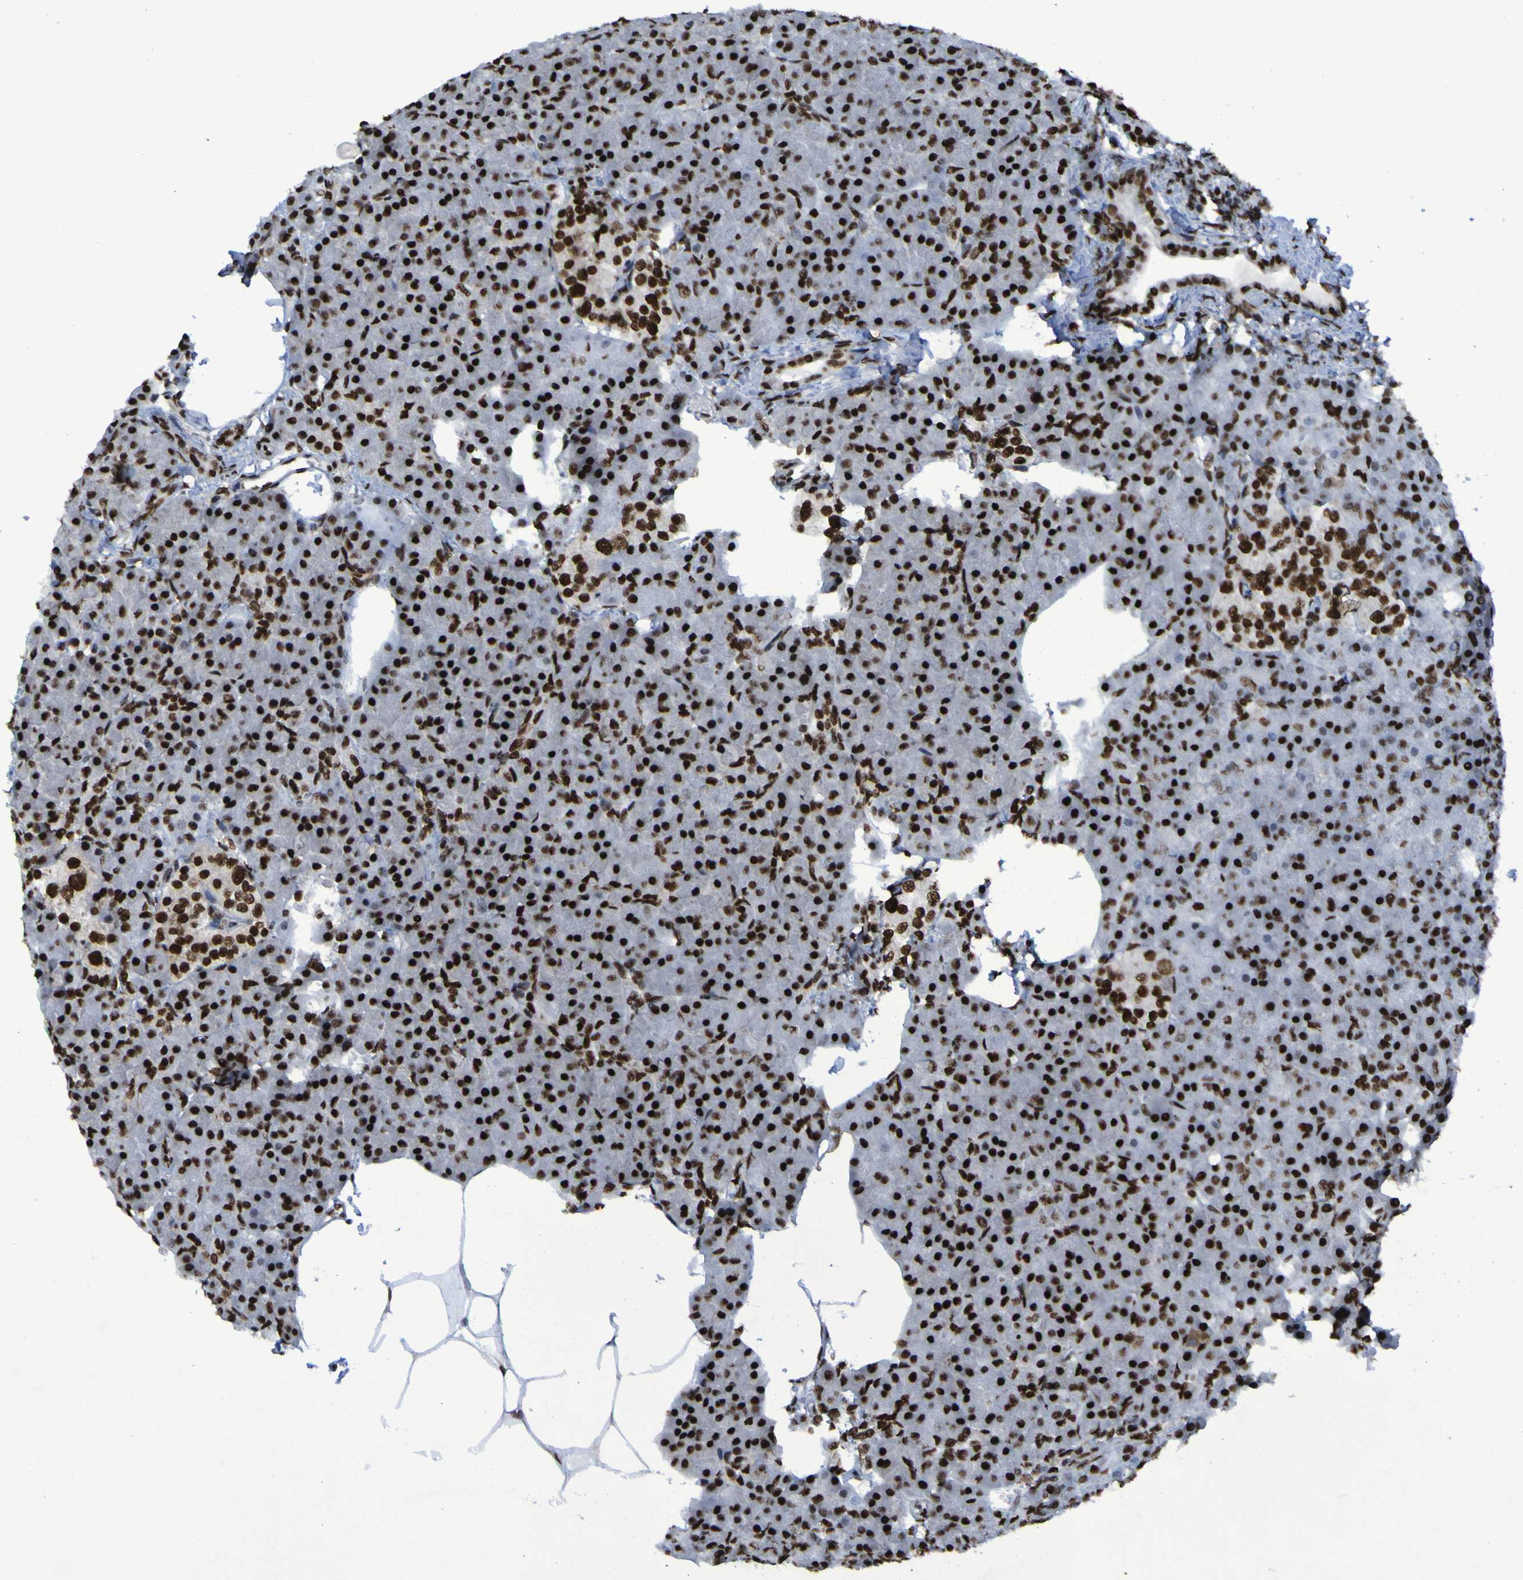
{"staining": {"intensity": "strong", "quantity": ">75%", "location": "nuclear"}, "tissue": "pancreas", "cell_type": "Exocrine glandular cells", "image_type": "normal", "snomed": [{"axis": "morphology", "description": "Normal tissue, NOS"}, {"axis": "topography", "description": "Pancreas"}], "caption": "The photomicrograph shows staining of benign pancreas, revealing strong nuclear protein expression (brown color) within exocrine glandular cells.", "gene": "HNRNPR", "patient": {"sex": "female", "age": 70}}